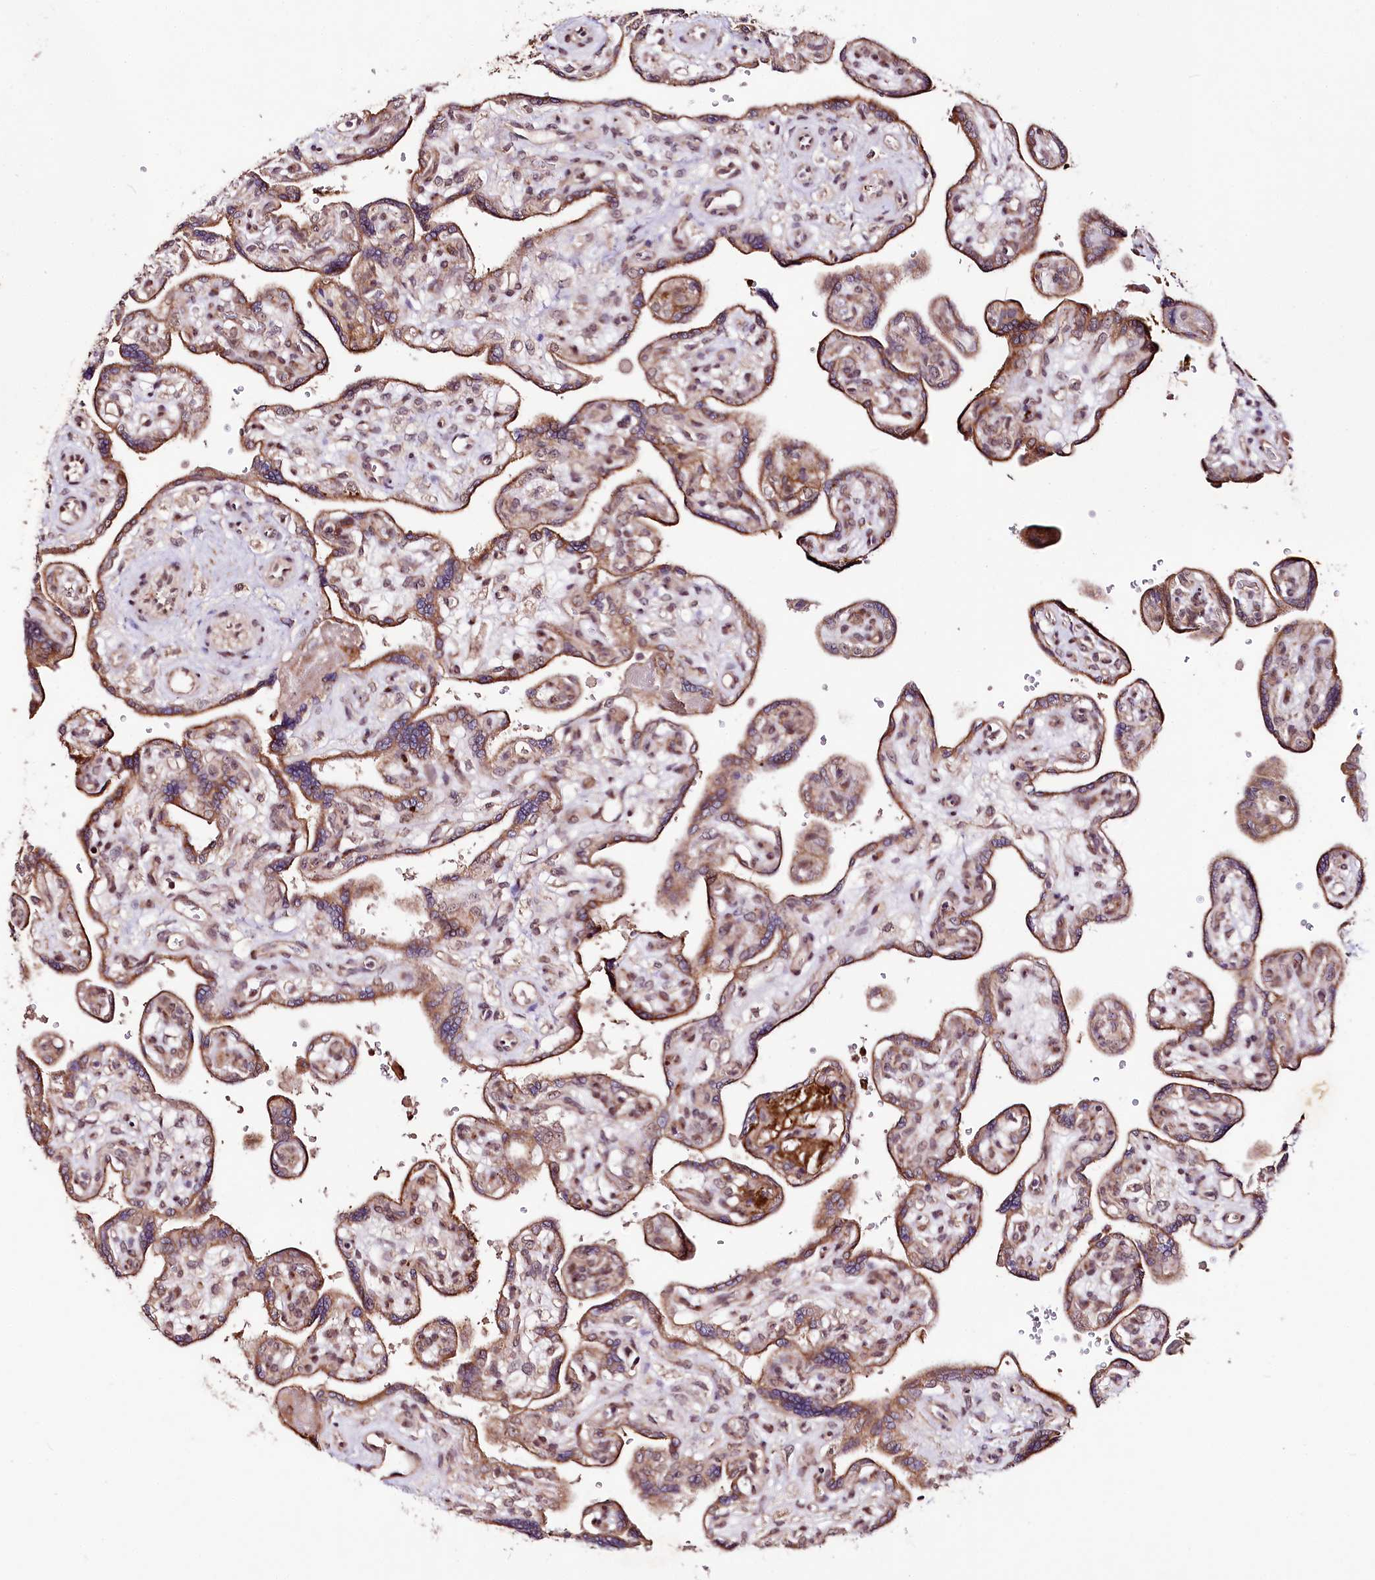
{"staining": {"intensity": "moderate", "quantity": ">75%", "location": "cytoplasmic/membranous"}, "tissue": "placenta", "cell_type": "Trophoblastic cells", "image_type": "normal", "snomed": [{"axis": "morphology", "description": "Normal tissue, NOS"}, {"axis": "topography", "description": "Placenta"}], "caption": "Placenta stained for a protein shows moderate cytoplasmic/membranous positivity in trophoblastic cells. Immunohistochemistry (ihc) stains the protein of interest in brown and the nuclei are stained blue.", "gene": "DMP1", "patient": {"sex": "female", "age": 39}}